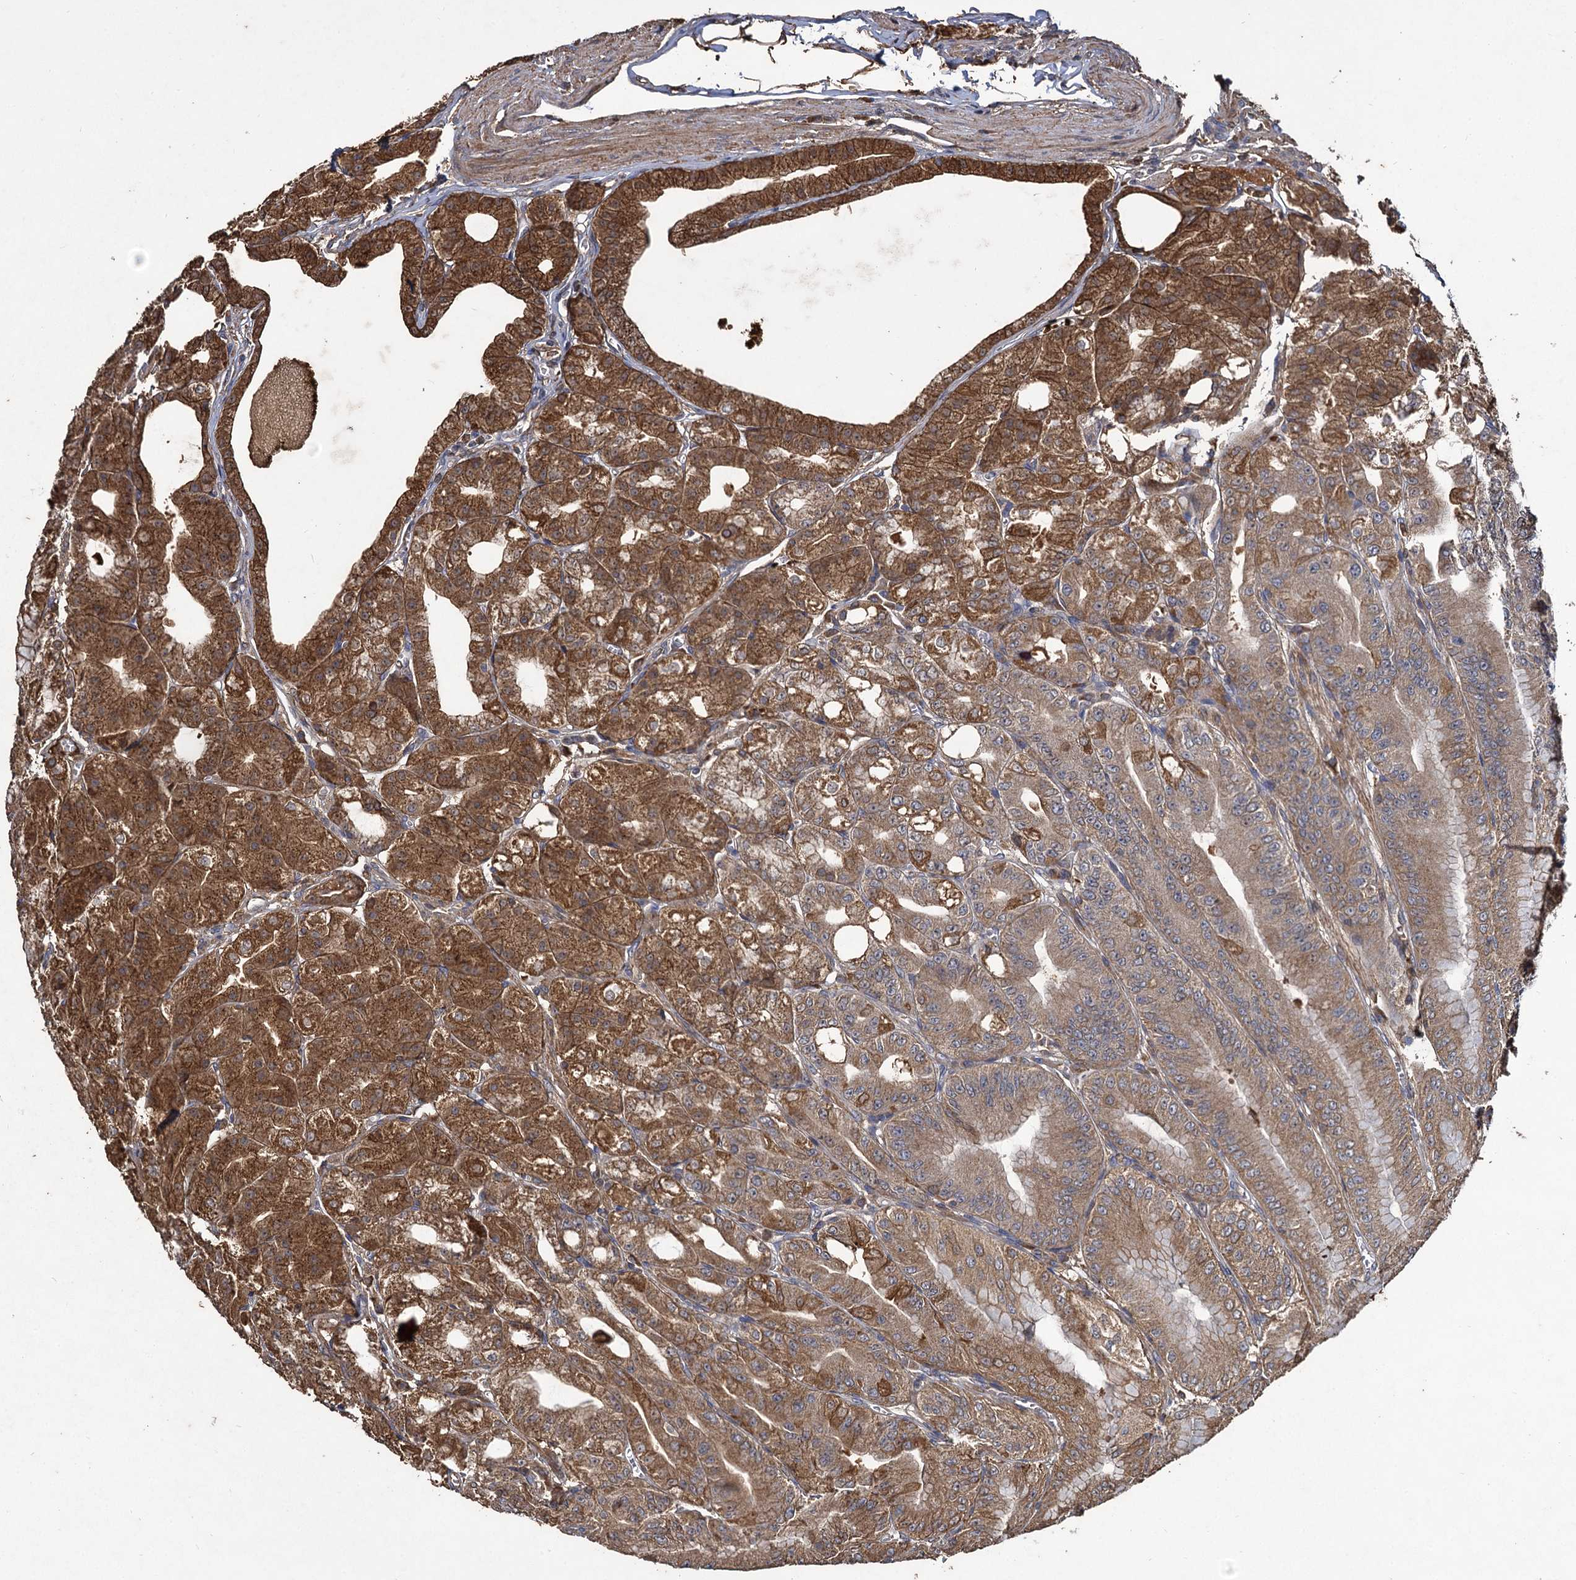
{"staining": {"intensity": "strong", "quantity": ">75%", "location": "cytoplasmic/membranous"}, "tissue": "stomach", "cell_type": "Glandular cells", "image_type": "normal", "snomed": [{"axis": "morphology", "description": "Normal tissue, NOS"}, {"axis": "topography", "description": "Stomach, upper"}, {"axis": "topography", "description": "Stomach, lower"}], "caption": "Protein expression analysis of benign stomach exhibits strong cytoplasmic/membranous expression in about >75% of glandular cells. (IHC, brightfield microscopy, high magnification).", "gene": "GCLC", "patient": {"sex": "male", "age": 71}}